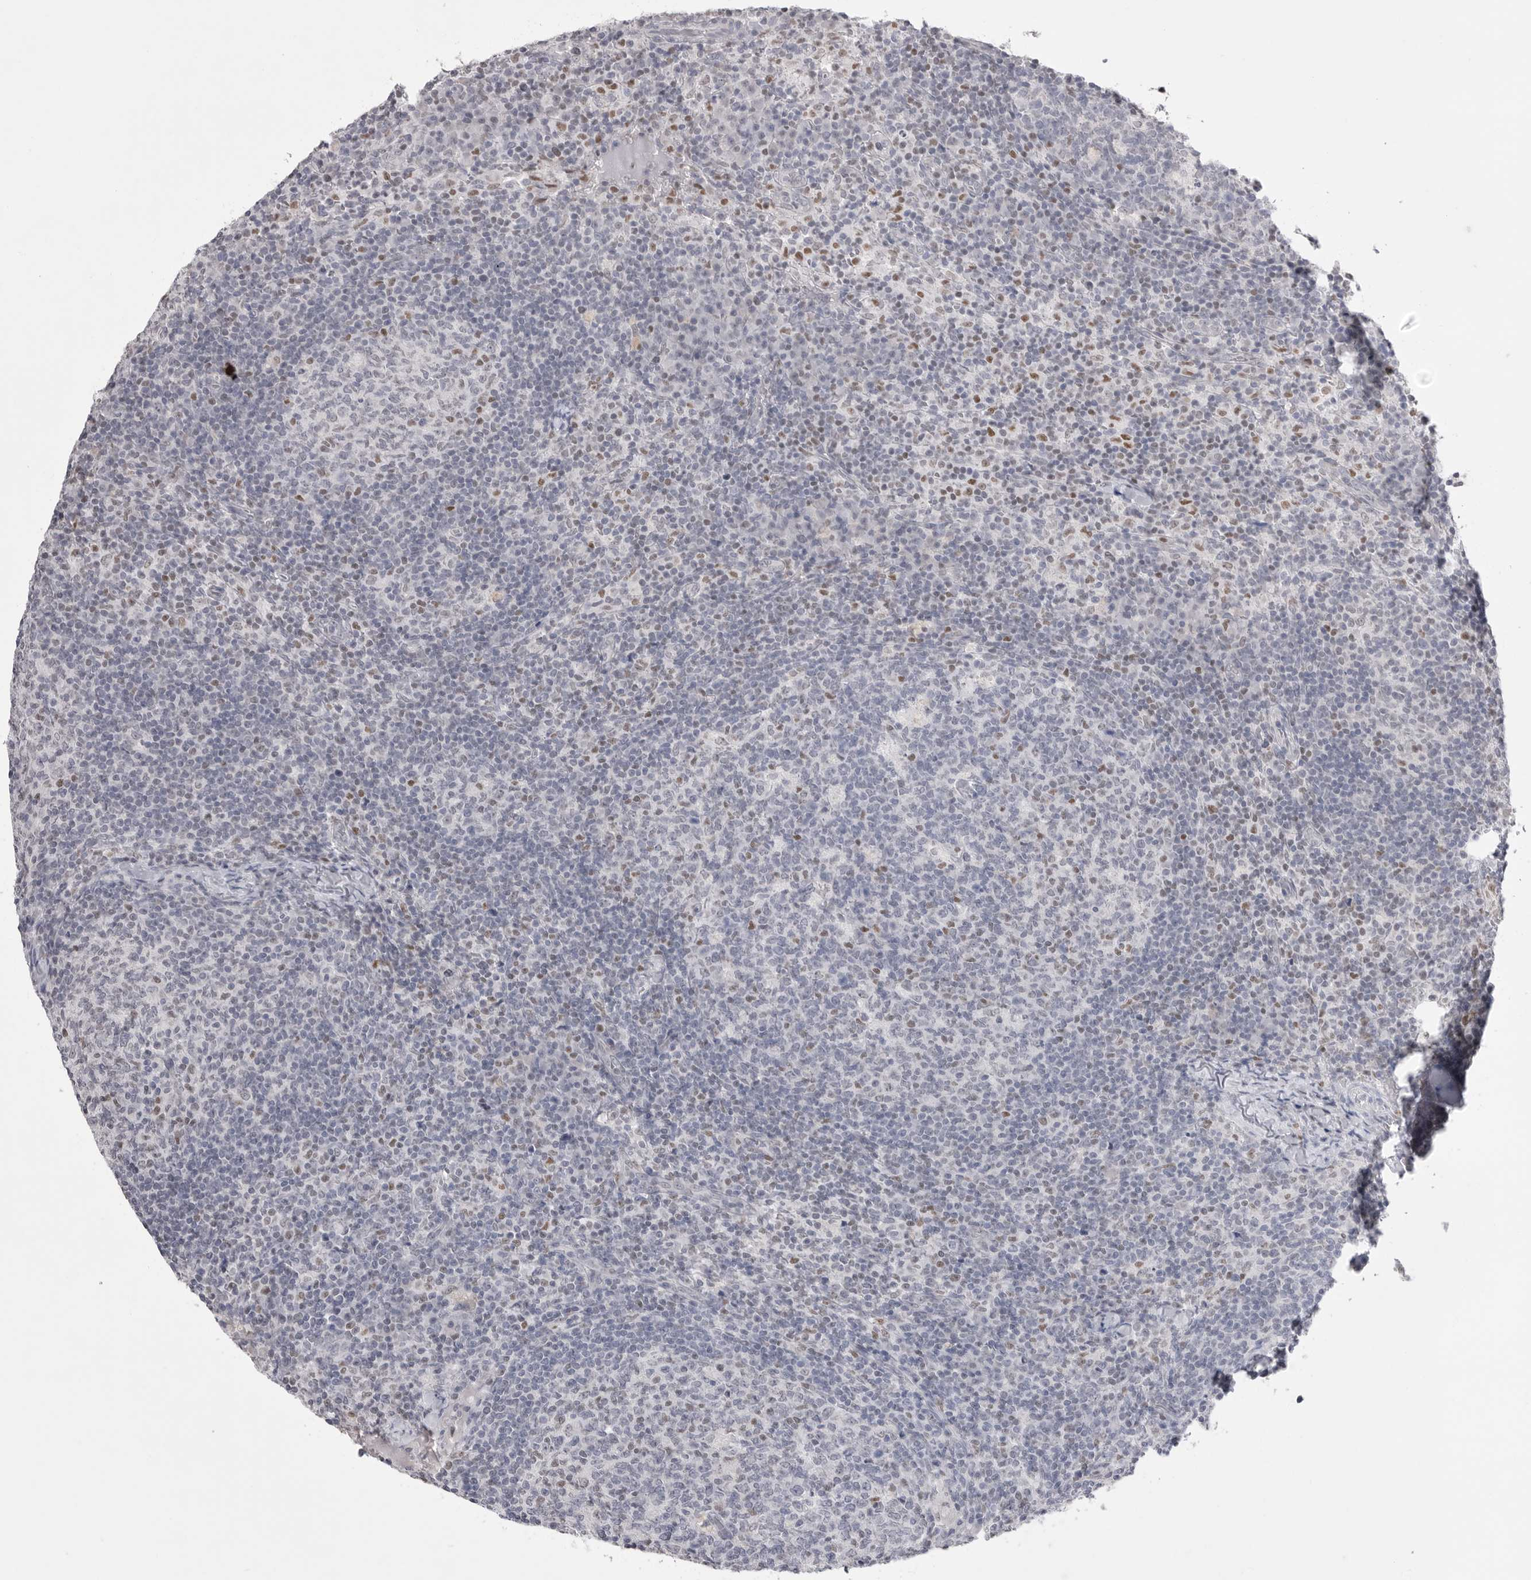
{"staining": {"intensity": "moderate", "quantity": "<25%", "location": "nuclear"}, "tissue": "lymph node", "cell_type": "Germinal center cells", "image_type": "normal", "snomed": [{"axis": "morphology", "description": "Normal tissue, NOS"}, {"axis": "morphology", "description": "Inflammation, NOS"}, {"axis": "topography", "description": "Lymph node"}], "caption": "Lymph node stained for a protein (brown) demonstrates moderate nuclear positive positivity in approximately <25% of germinal center cells.", "gene": "ZBTB7B", "patient": {"sex": "male", "age": 55}}